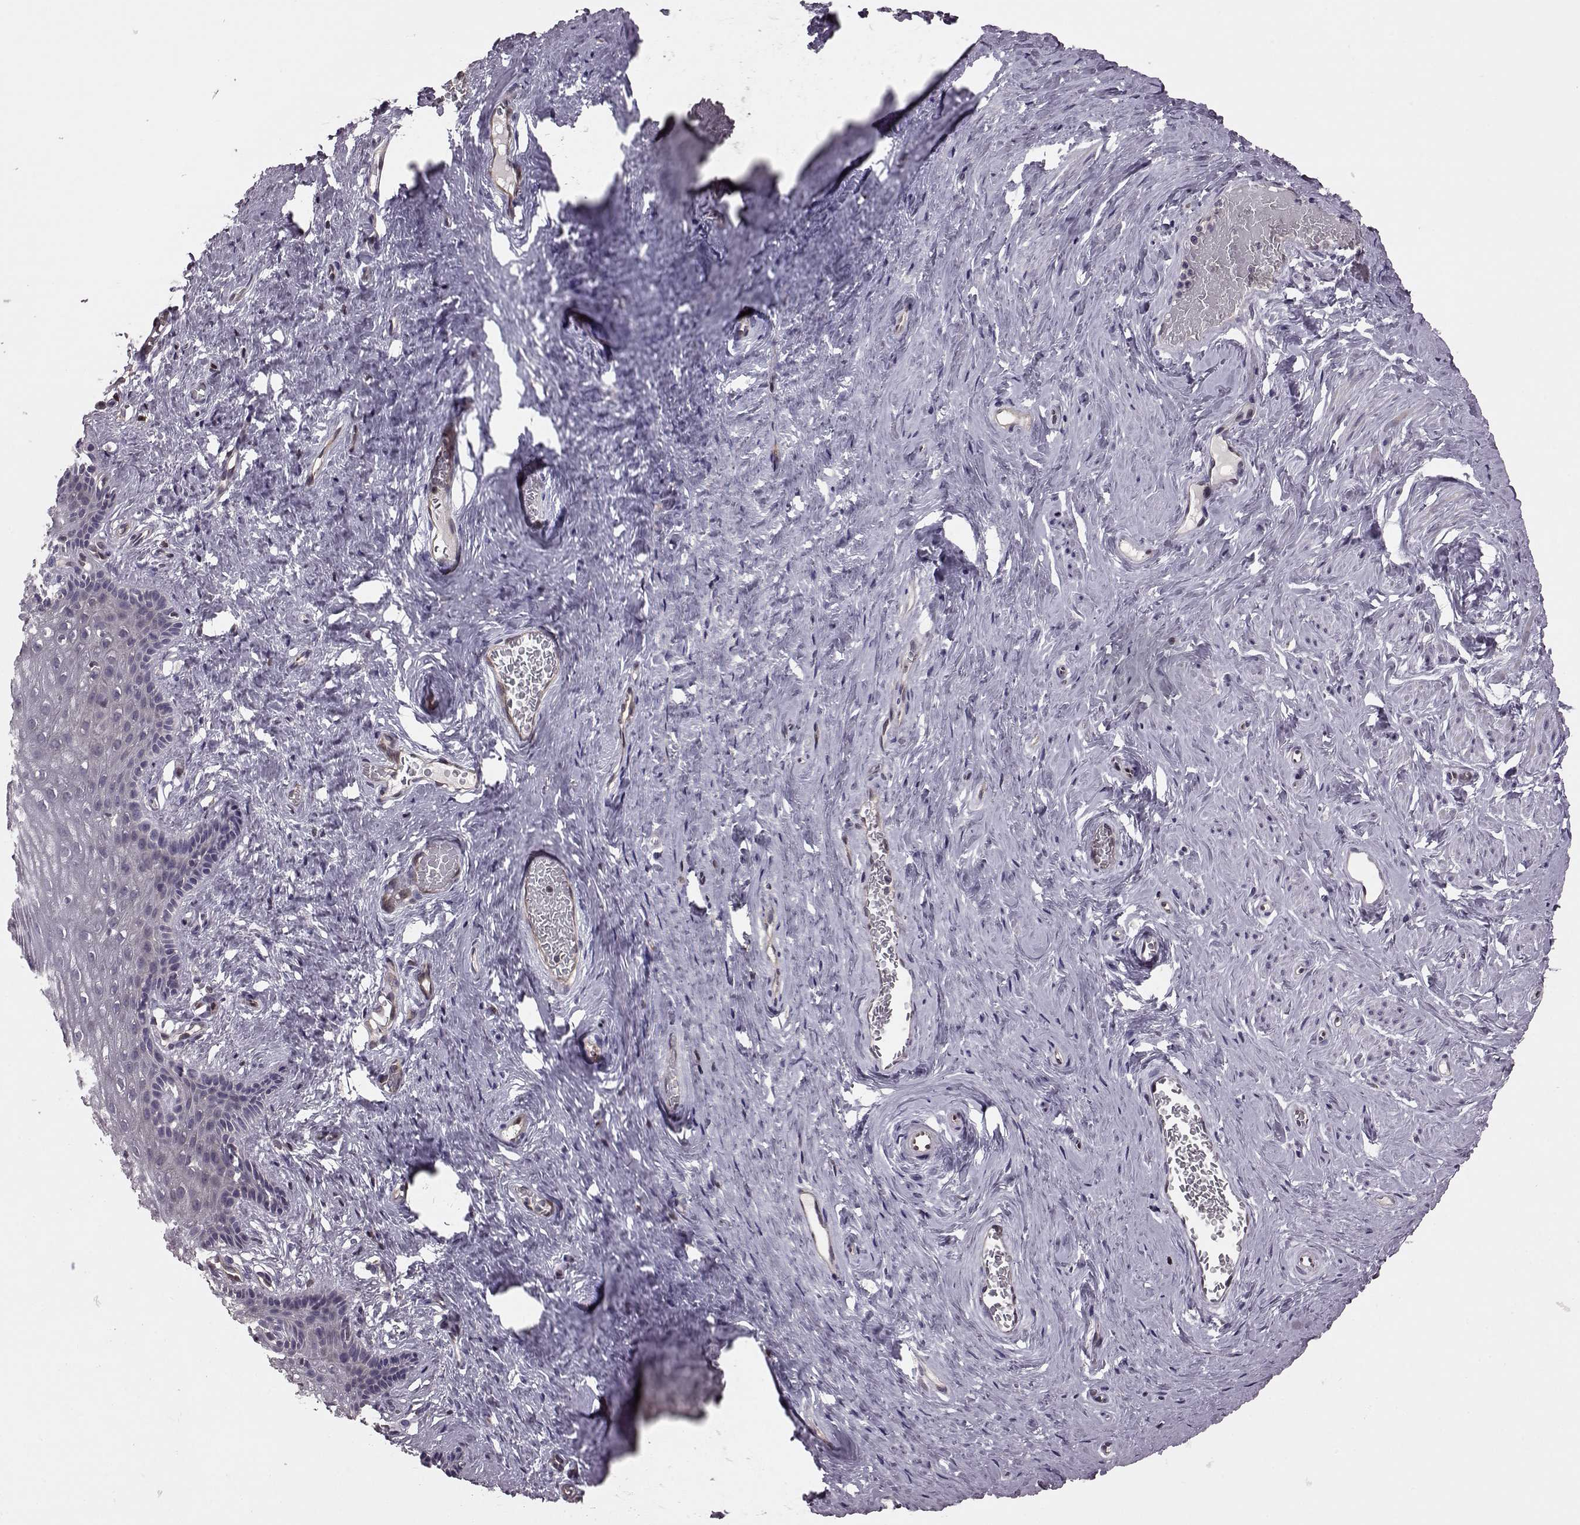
{"staining": {"intensity": "negative", "quantity": "none", "location": "none"}, "tissue": "vagina", "cell_type": "Squamous epithelial cells", "image_type": "normal", "snomed": [{"axis": "morphology", "description": "Normal tissue, NOS"}, {"axis": "topography", "description": "Vagina"}], "caption": "Immunohistochemical staining of normal human vagina exhibits no significant positivity in squamous epithelial cells. (DAB (3,3'-diaminobenzidine) IHC visualized using brightfield microscopy, high magnification).", "gene": "CDC42SE1", "patient": {"sex": "female", "age": 45}}